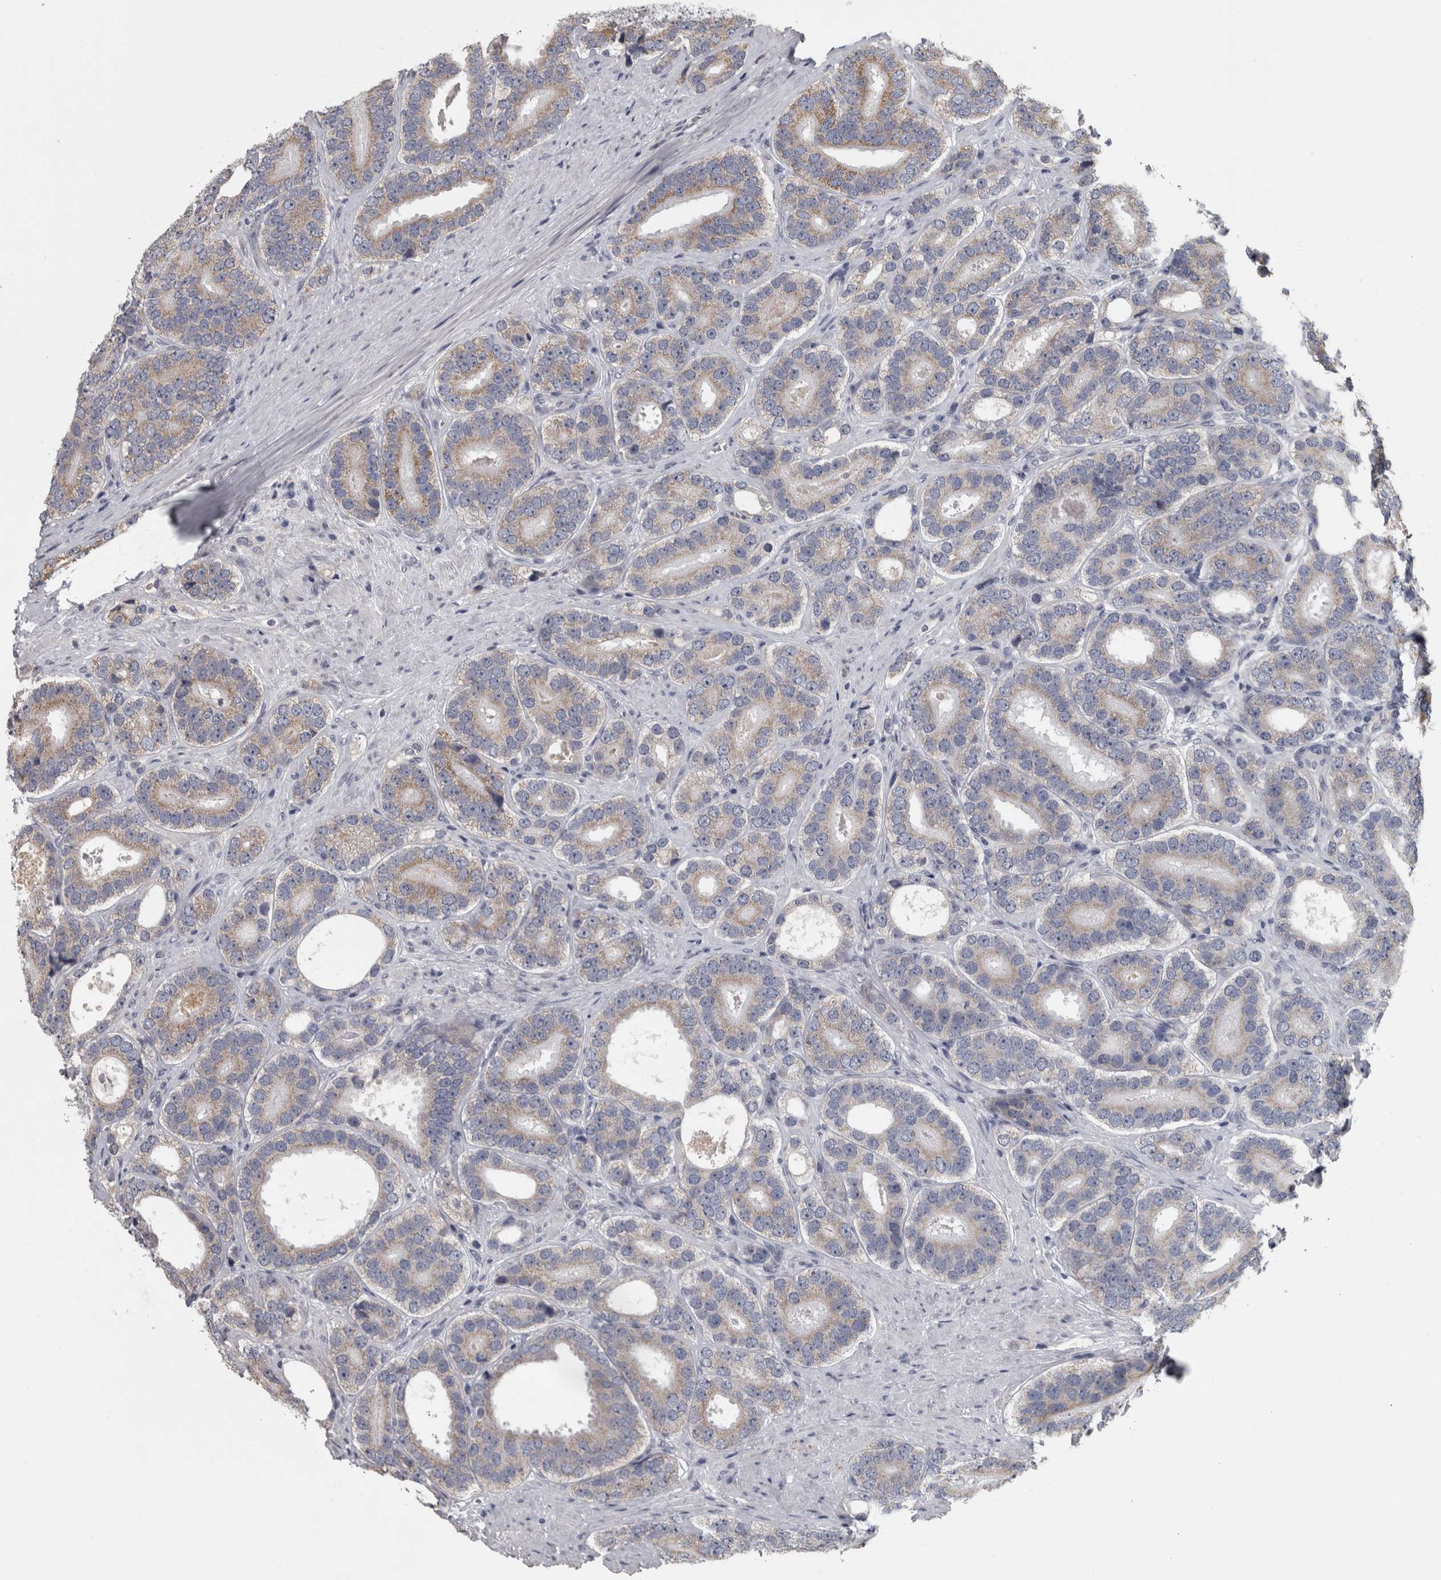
{"staining": {"intensity": "moderate", "quantity": "25%-75%", "location": "cytoplasmic/membranous"}, "tissue": "prostate cancer", "cell_type": "Tumor cells", "image_type": "cancer", "snomed": [{"axis": "morphology", "description": "Adenocarcinoma, High grade"}, {"axis": "topography", "description": "Prostate"}], "caption": "The histopathology image reveals staining of prostate cancer, revealing moderate cytoplasmic/membranous protein expression (brown color) within tumor cells.", "gene": "DBT", "patient": {"sex": "male", "age": 56}}